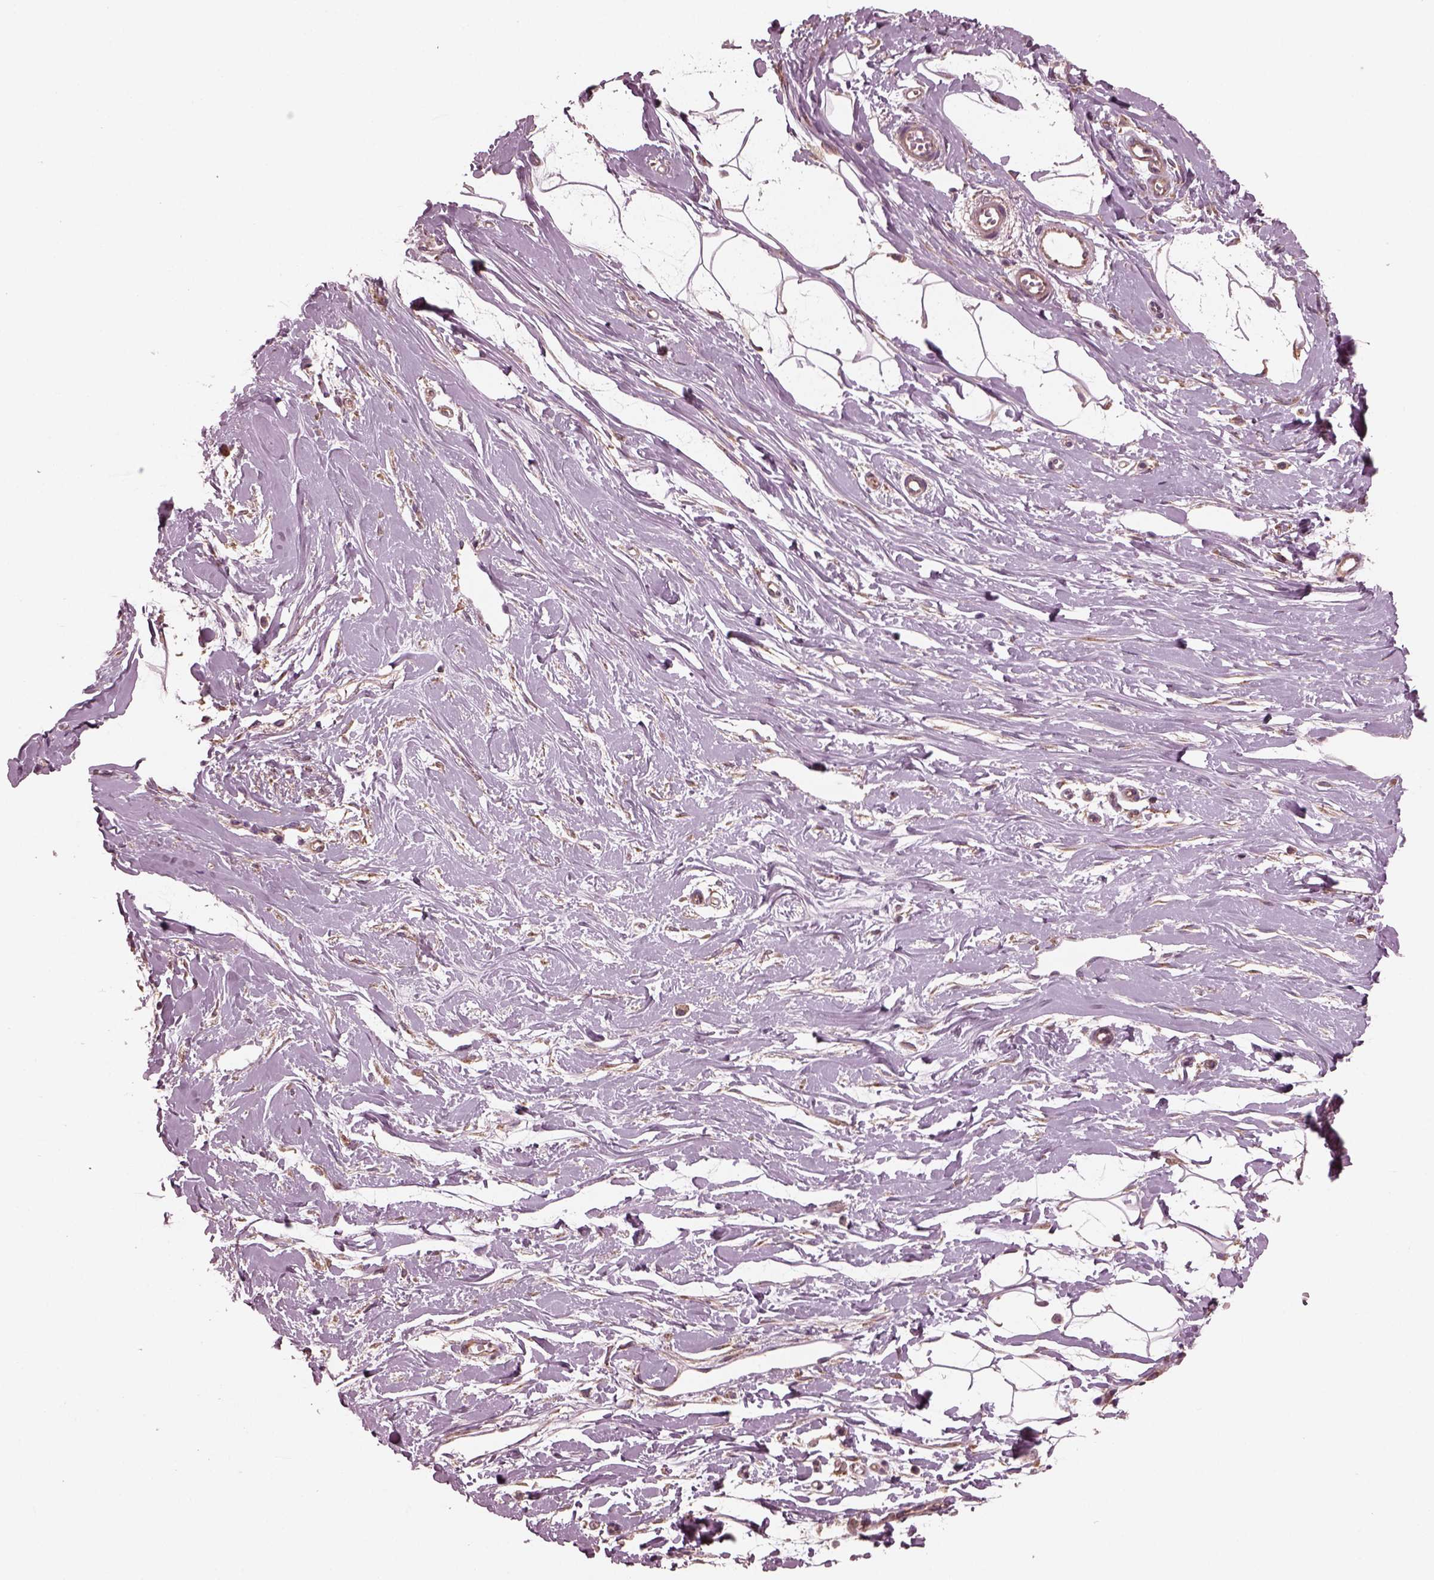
{"staining": {"intensity": "weak", "quantity": ">75%", "location": "cytoplasmic/membranous"}, "tissue": "breast", "cell_type": "Adipocytes", "image_type": "normal", "snomed": [{"axis": "morphology", "description": "Normal tissue, NOS"}, {"axis": "topography", "description": "Breast"}], "caption": "Immunohistochemistry photomicrograph of unremarkable breast: breast stained using immunohistochemistry (IHC) reveals low levels of weak protein expression localized specifically in the cytoplasmic/membranous of adipocytes, appearing as a cytoplasmic/membranous brown color.", "gene": "TUBG1", "patient": {"sex": "female", "age": 49}}